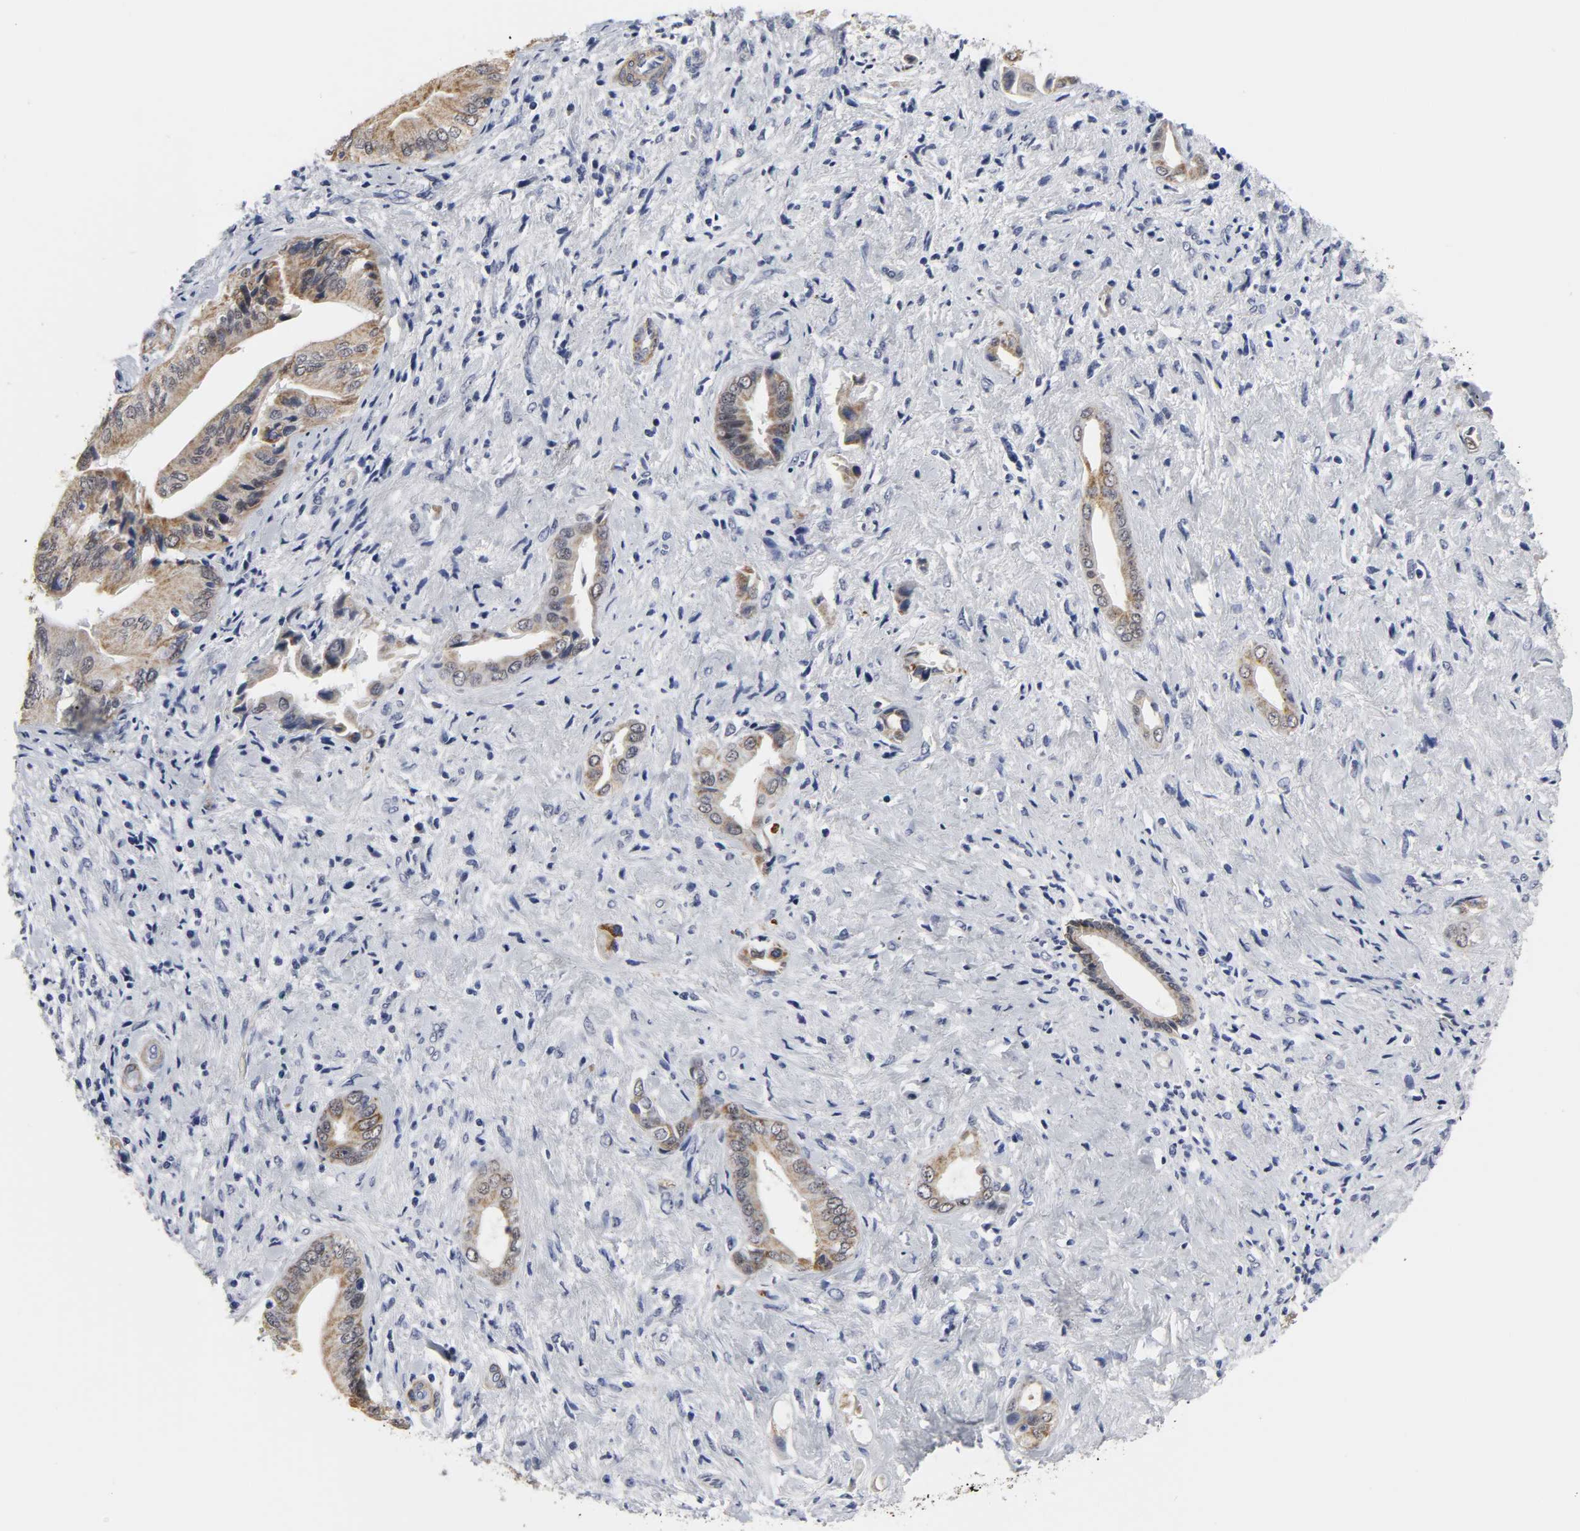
{"staining": {"intensity": "moderate", "quantity": ">75%", "location": "cytoplasmic/membranous"}, "tissue": "liver cancer", "cell_type": "Tumor cells", "image_type": "cancer", "snomed": [{"axis": "morphology", "description": "Cholangiocarcinoma"}, {"axis": "topography", "description": "Liver"}], "caption": "IHC image of neoplastic tissue: human liver cancer stained using immunohistochemistry (IHC) reveals medium levels of moderate protein expression localized specifically in the cytoplasmic/membranous of tumor cells, appearing as a cytoplasmic/membranous brown color.", "gene": "GRHL2", "patient": {"sex": "male", "age": 58}}